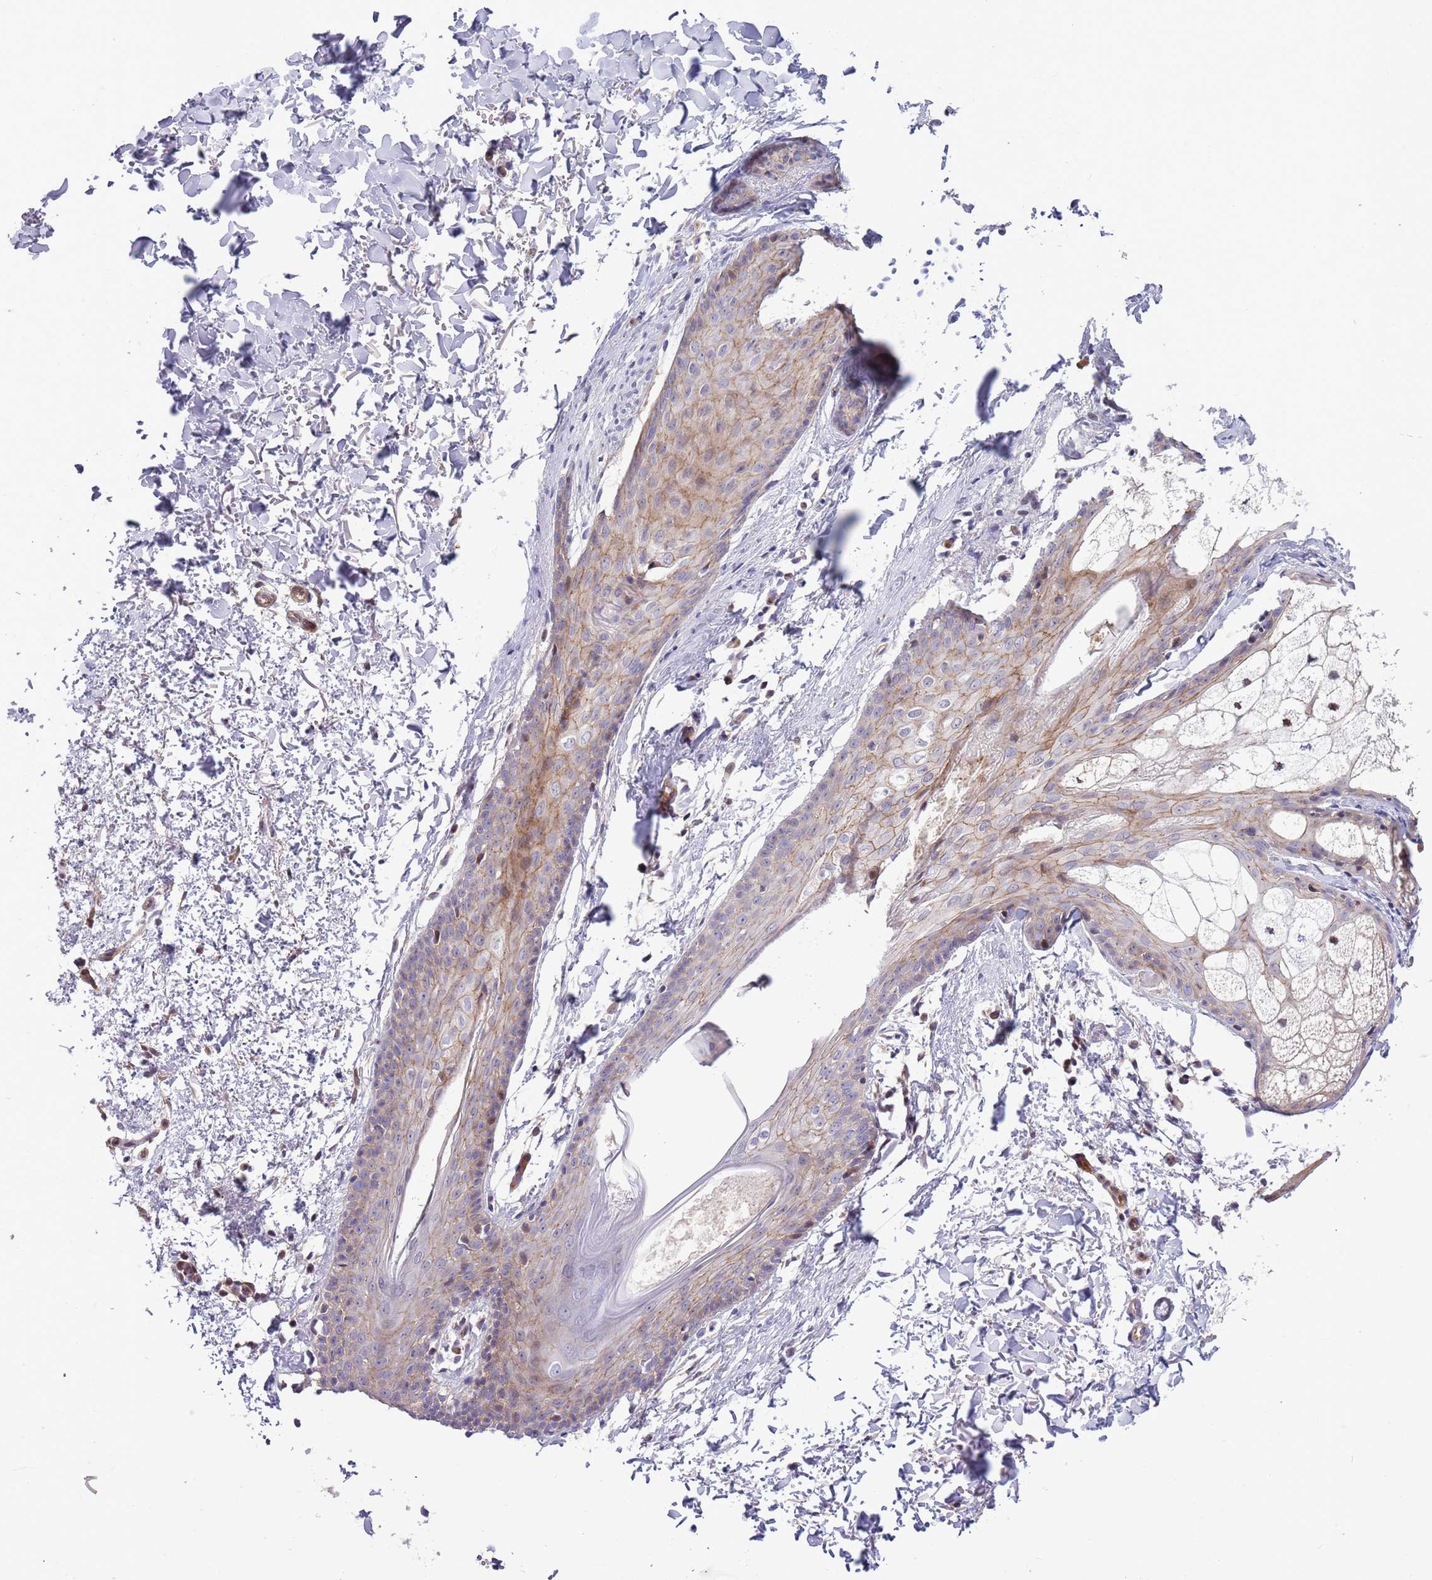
{"staining": {"intensity": "weak", "quantity": "25%-75%", "location": "cytoplasmic/membranous"}, "tissue": "skin", "cell_type": "Fibroblasts", "image_type": "normal", "snomed": [{"axis": "morphology", "description": "Normal tissue, NOS"}, {"axis": "topography", "description": "Skin"}], "caption": "A low amount of weak cytoplasmic/membranous staining is appreciated in approximately 25%-75% of fibroblasts in normal skin. (Brightfield microscopy of DAB IHC at high magnification).", "gene": "ITGB6", "patient": {"sex": "male", "age": 66}}